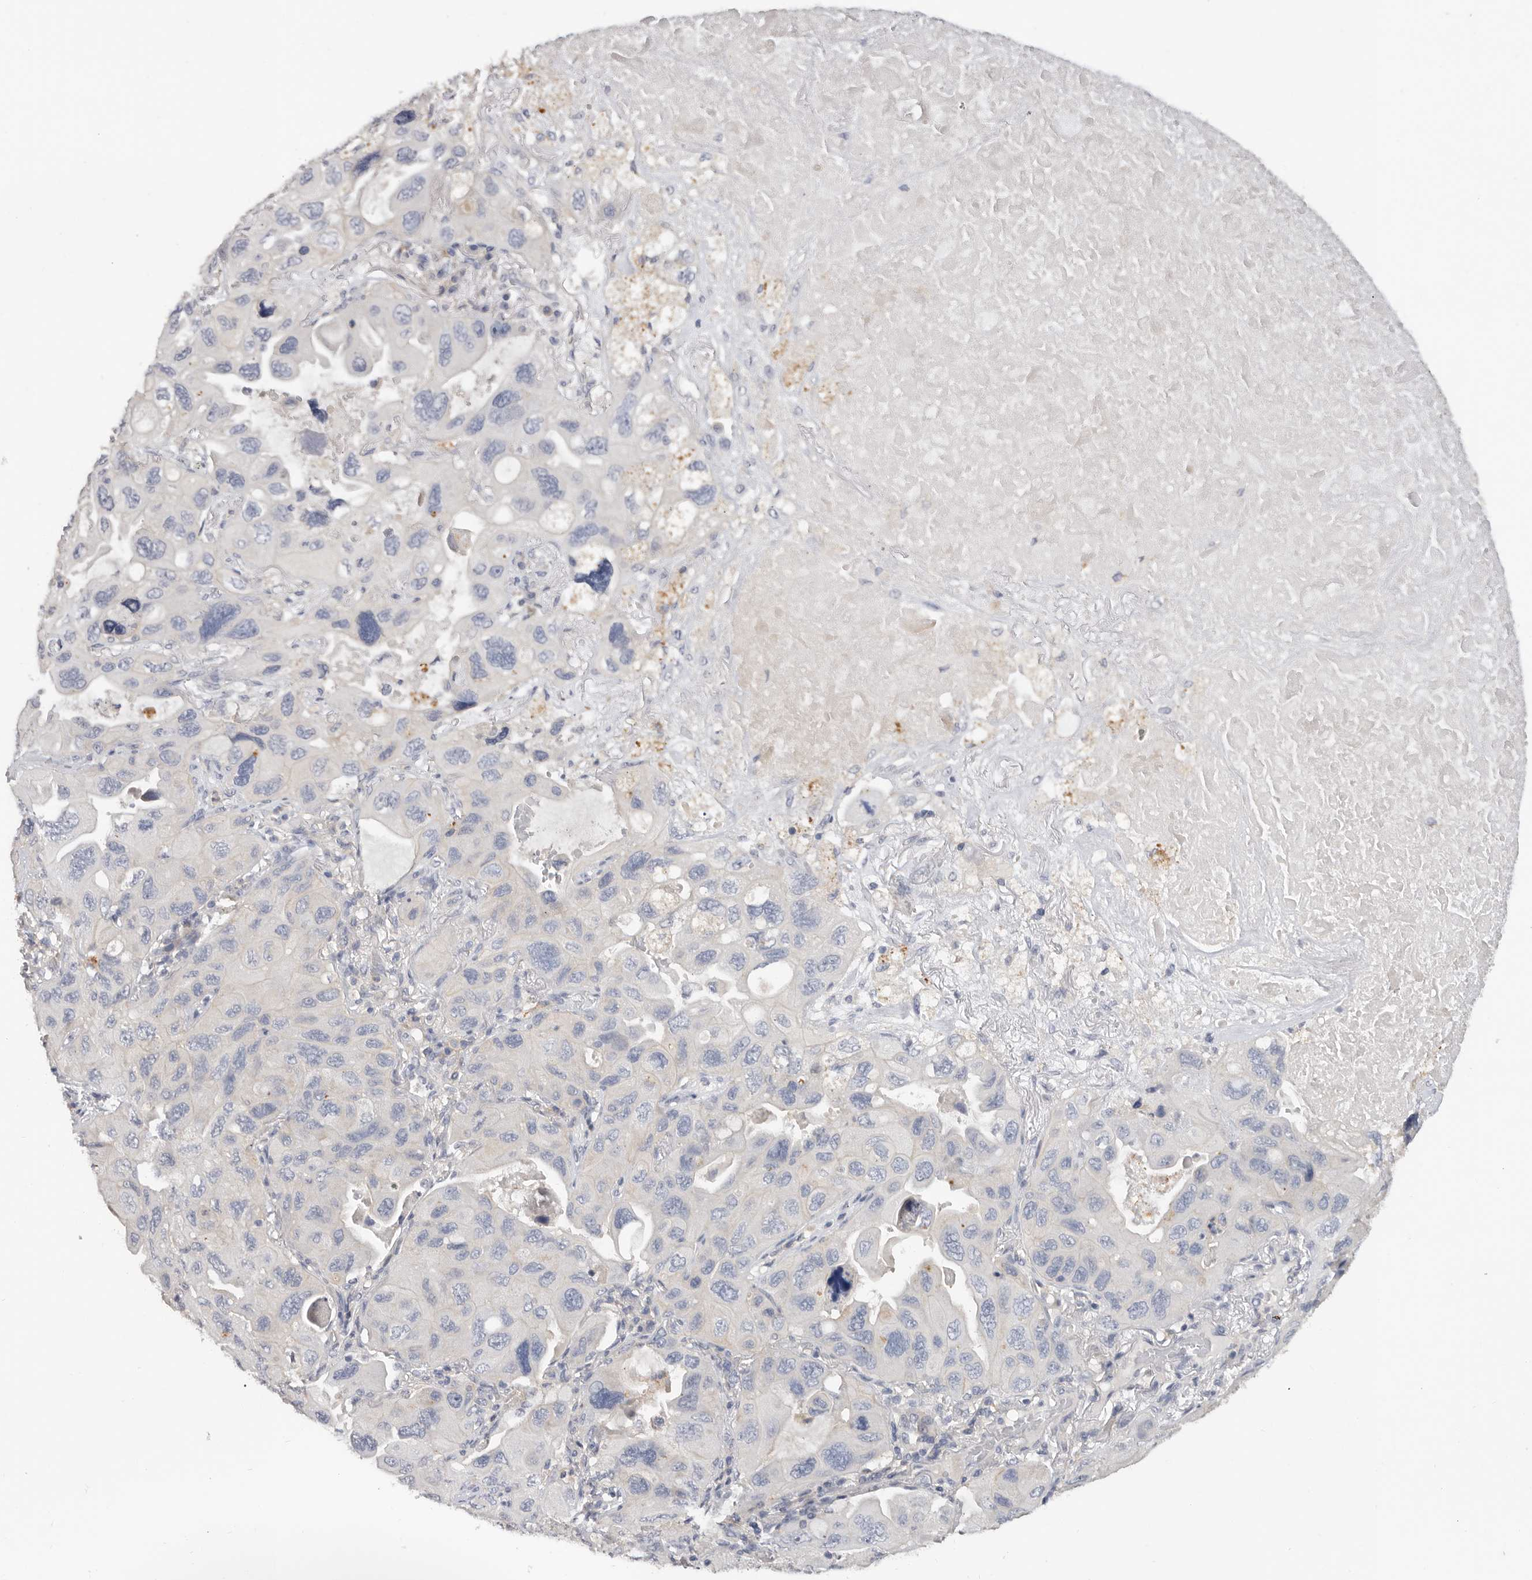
{"staining": {"intensity": "negative", "quantity": "none", "location": "none"}, "tissue": "lung cancer", "cell_type": "Tumor cells", "image_type": "cancer", "snomed": [{"axis": "morphology", "description": "Squamous cell carcinoma, NOS"}, {"axis": "topography", "description": "Lung"}], "caption": "Tumor cells show no significant staining in lung cancer (squamous cell carcinoma). (Immunohistochemistry (ihc), brightfield microscopy, high magnification).", "gene": "WDTC1", "patient": {"sex": "female", "age": 73}}